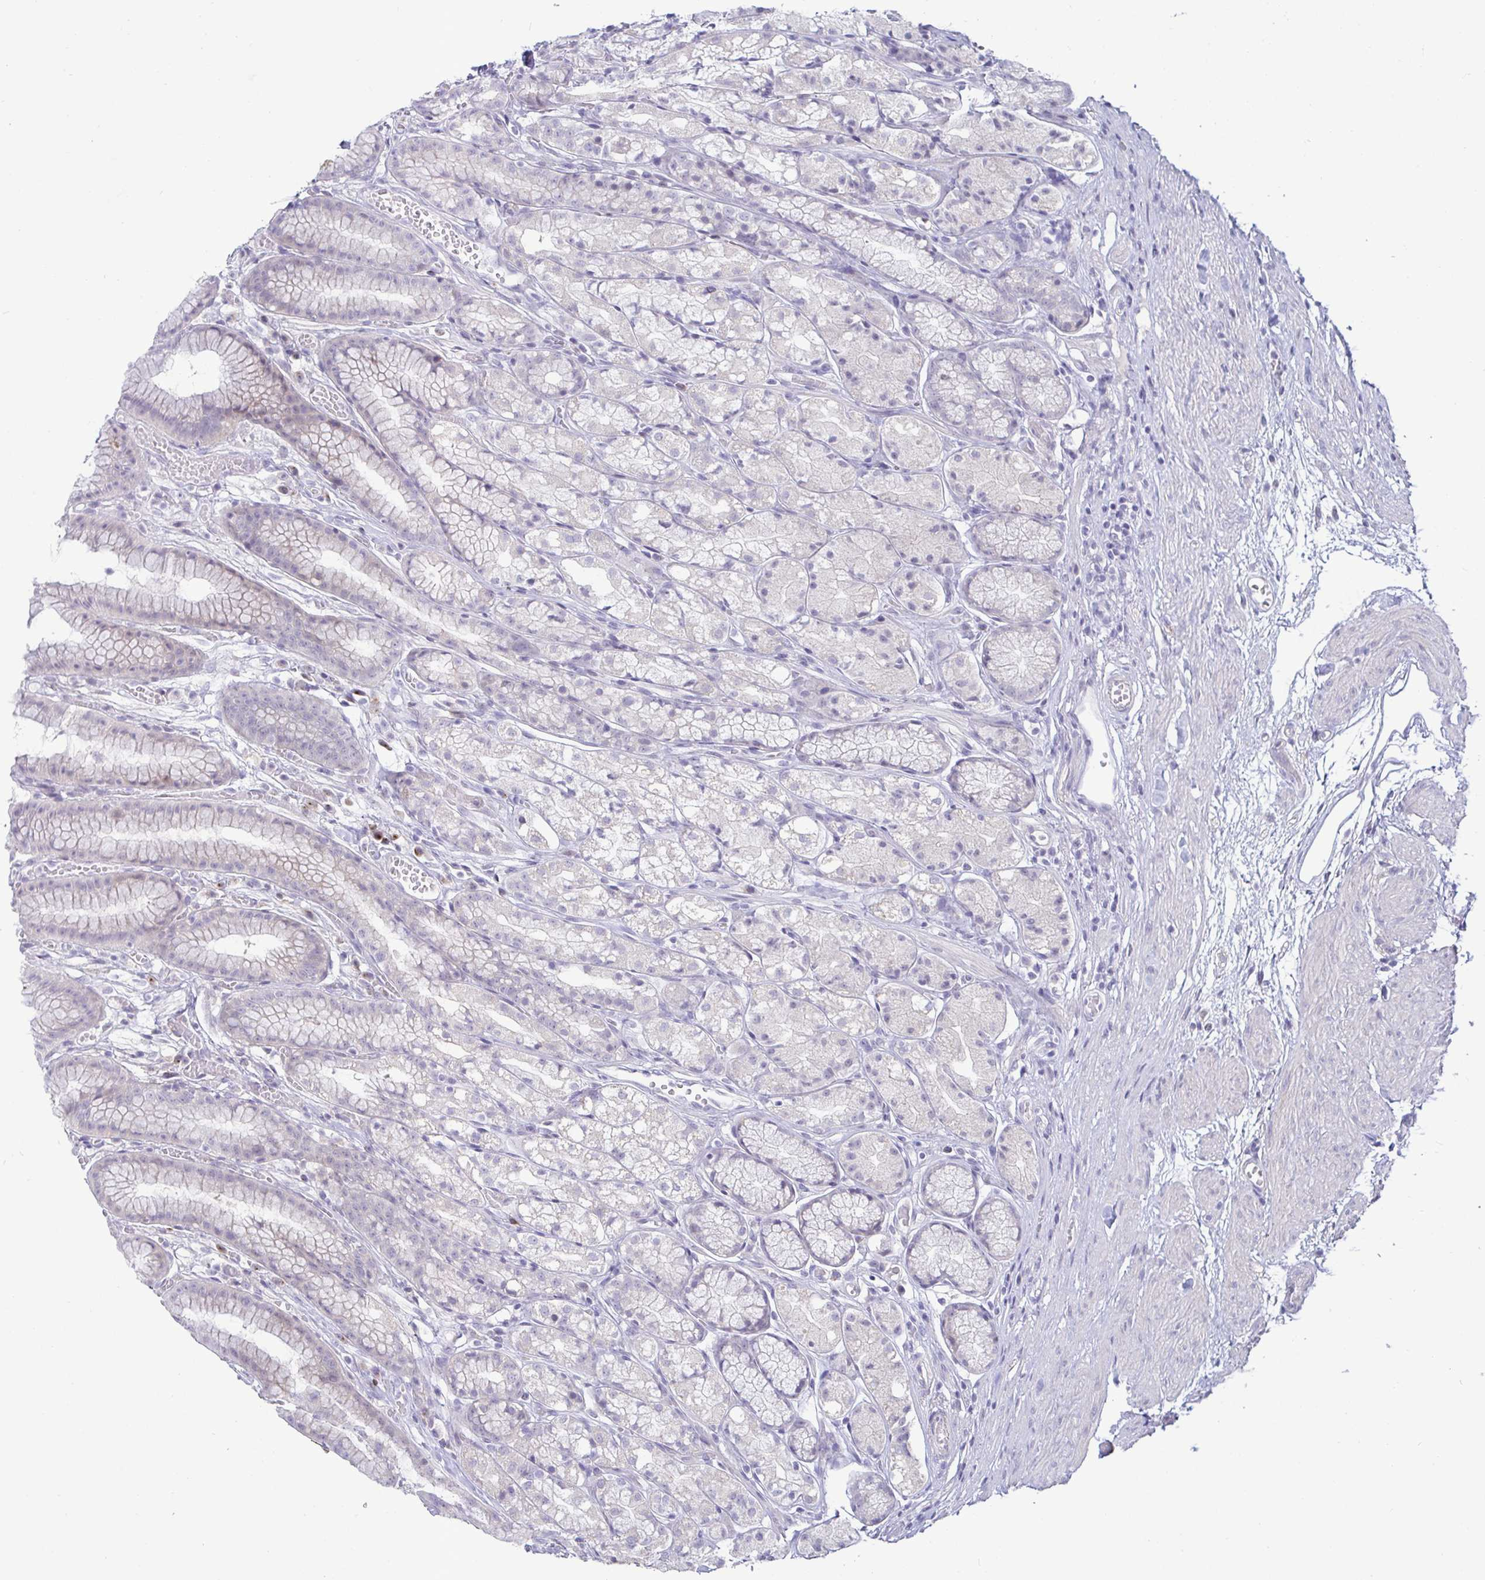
{"staining": {"intensity": "negative", "quantity": "none", "location": "none"}, "tissue": "stomach", "cell_type": "Glandular cells", "image_type": "normal", "snomed": [{"axis": "morphology", "description": "Normal tissue, NOS"}, {"axis": "topography", "description": "Smooth muscle"}, {"axis": "topography", "description": "Stomach"}], "caption": "Immunohistochemical staining of normal stomach reveals no significant staining in glandular cells. (DAB (3,3'-diaminobenzidine) immunohistochemistry (IHC), high magnification).", "gene": "GSTM1", "patient": {"sex": "male", "age": 70}}